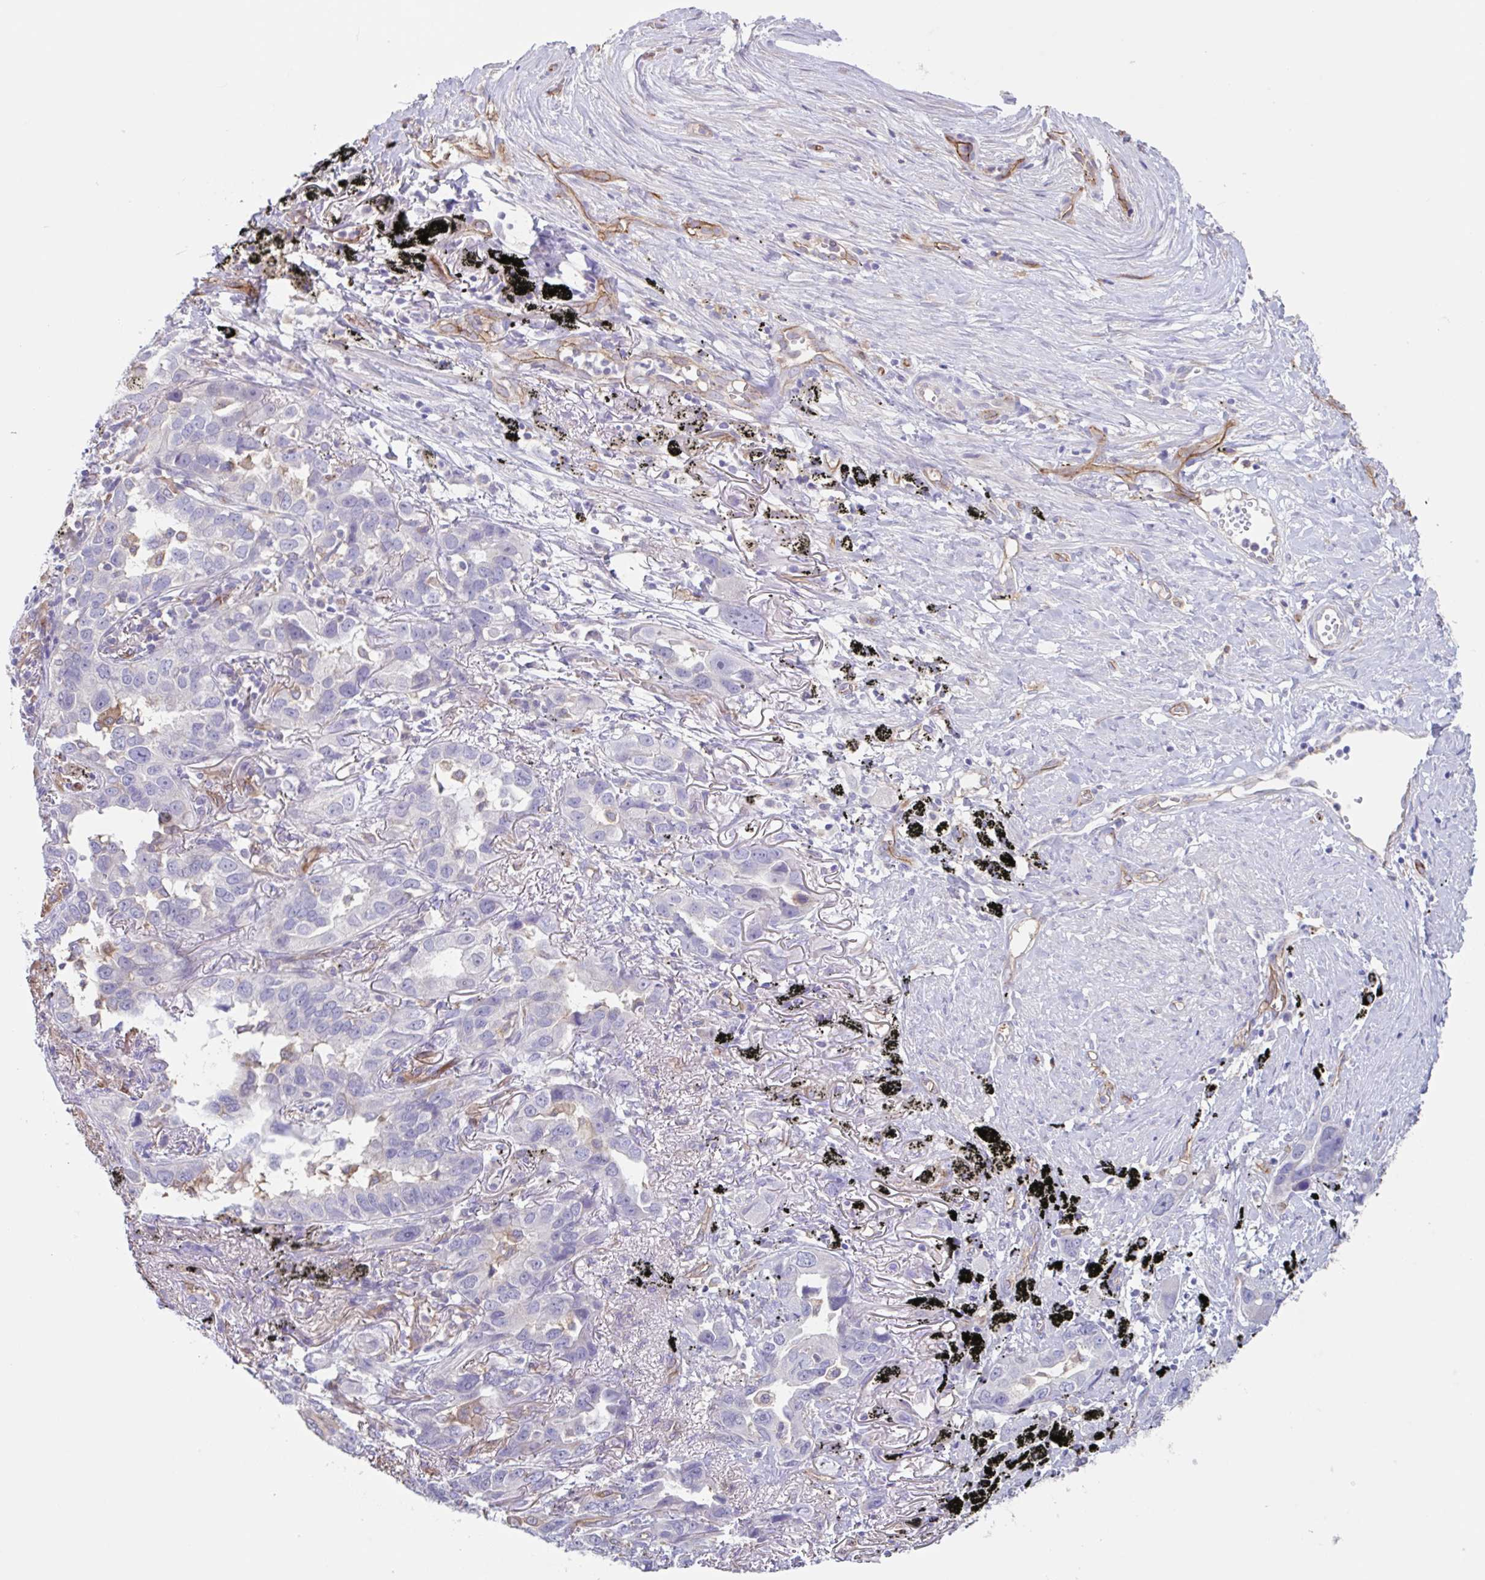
{"staining": {"intensity": "negative", "quantity": "none", "location": "none"}, "tissue": "lung cancer", "cell_type": "Tumor cells", "image_type": "cancer", "snomed": [{"axis": "morphology", "description": "Adenocarcinoma, NOS"}, {"axis": "topography", "description": "Lung"}], "caption": "The immunohistochemistry image has no significant expression in tumor cells of lung cancer tissue.", "gene": "EHD4", "patient": {"sex": "male", "age": 67}}